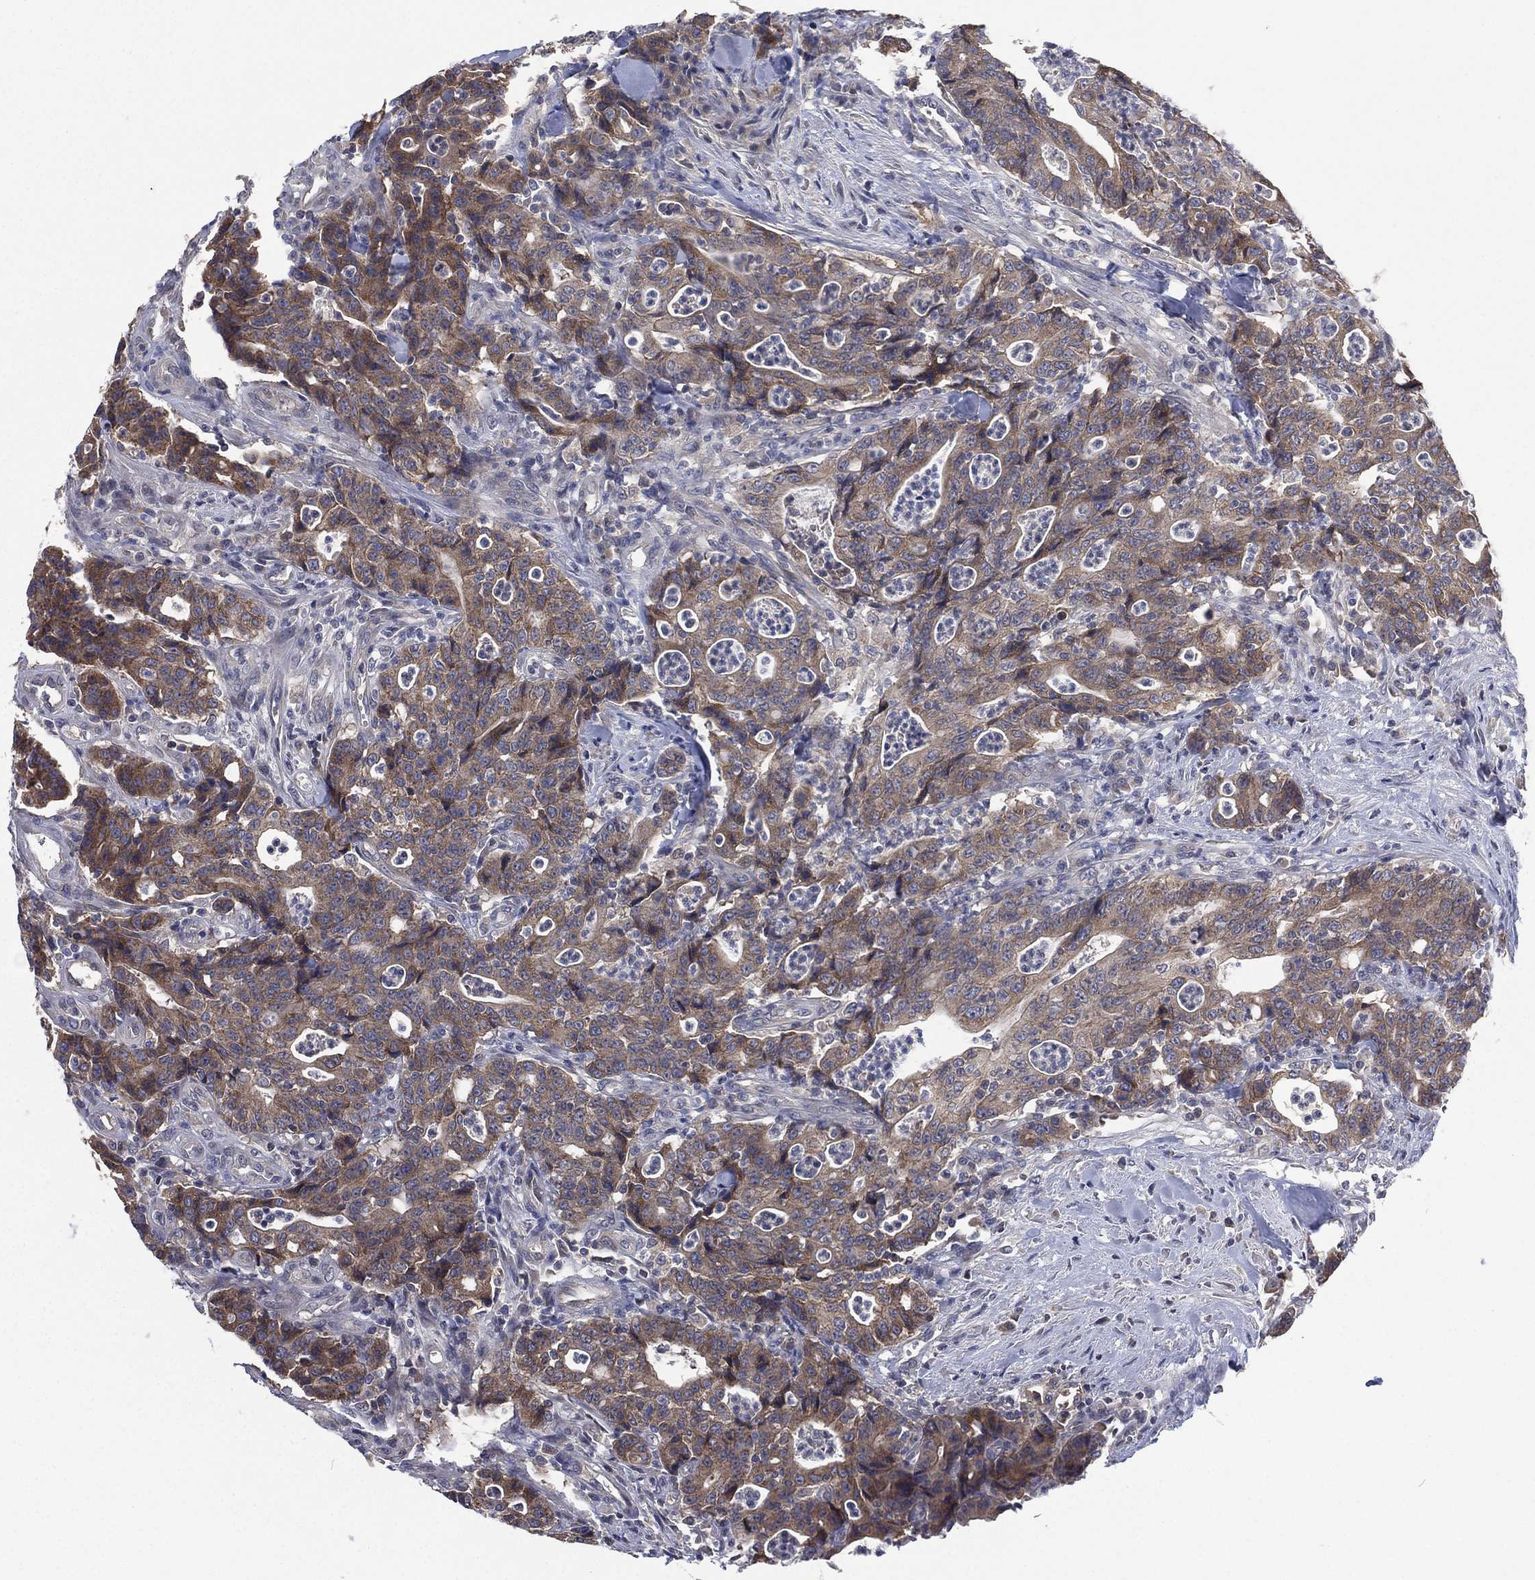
{"staining": {"intensity": "weak", "quantity": ">75%", "location": "cytoplasmic/membranous"}, "tissue": "colorectal cancer", "cell_type": "Tumor cells", "image_type": "cancer", "snomed": [{"axis": "morphology", "description": "Adenocarcinoma, NOS"}, {"axis": "topography", "description": "Colon"}], "caption": "Approximately >75% of tumor cells in colorectal cancer (adenocarcinoma) show weak cytoplasmic/membranous protein expression as visualized by brown immunohistochemical staining.", "gene": "MPP7", "patient": {"sex": "male", "age": 70}}